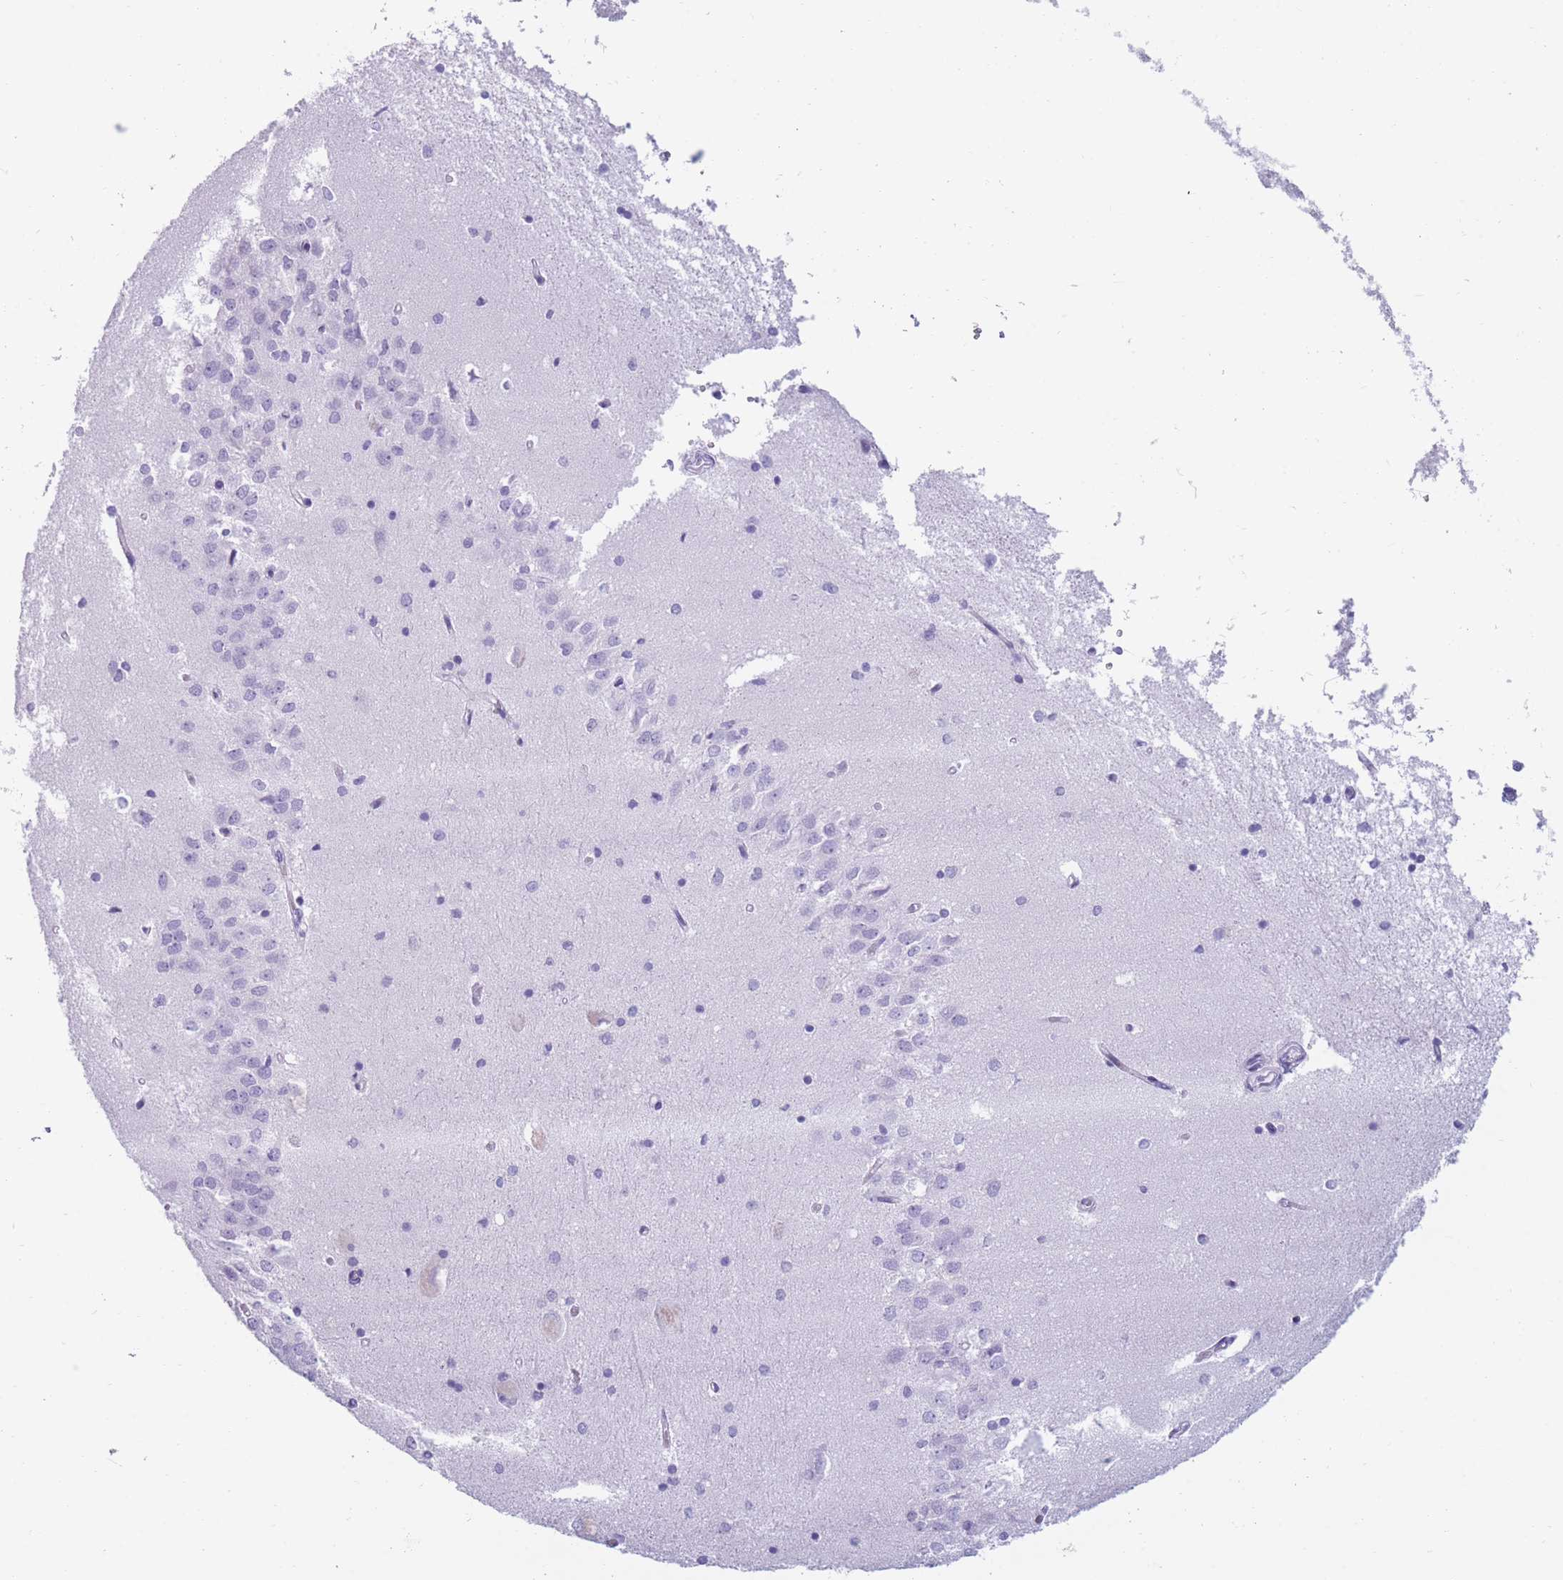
{"staining": {"intensity": "negative", "quantity": "none", "location": "none"}, "tissue": "hippocampus", "cell_type": "Glial cells", "image_type": "normal", "snomed": [{"axis": "morphology", "description": "Normal tissue, NOS"}, {"axis": "topography", "description": "Hippocampus"}], "caption": "A micrograph of hippocampus stained for a protein shows no brown staining in glial cells.", "gene": "COL27A1", "patient": {"sex": "male", "age": 45}}